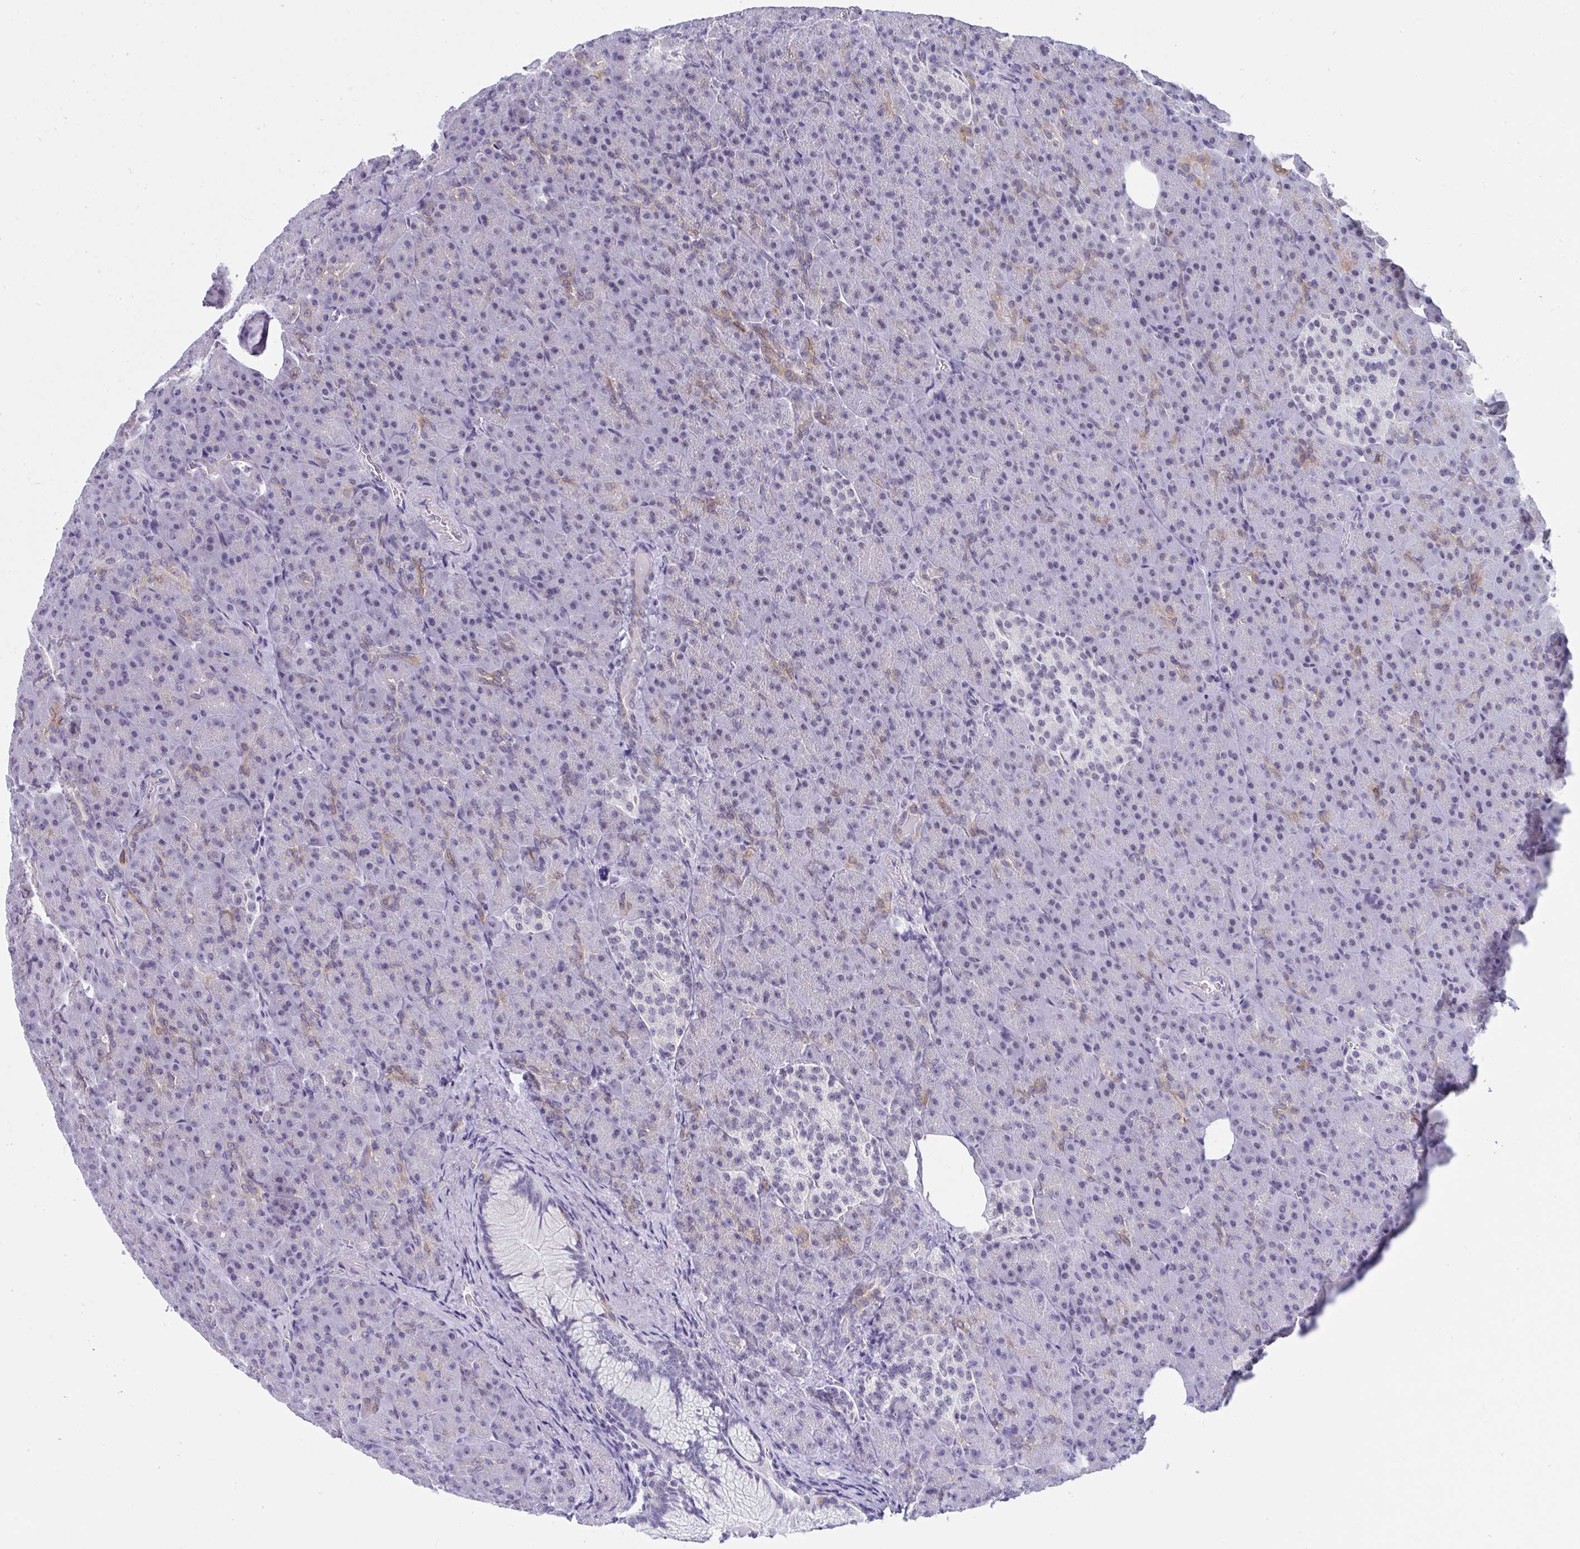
{"staining": {"intensity": "weak", "quantity": "<25%", "location": "cytoplasmic/membranous"}, "tissue": "pancreas", "cell_type": "Exocrine glandular cells", "image_type": "normal", "snomed": [{"axis": "morphology", "description": "Normal tissue, NOS"}, {"axis": "topography", "description": "Pancreas"}], "caption": "Exocrine glandular cells show no significant protein expression in benign pancreas. Nuclei are stained in blue.", "gene": "CDK13", "patient": {"sex": "female", "age": 74}}